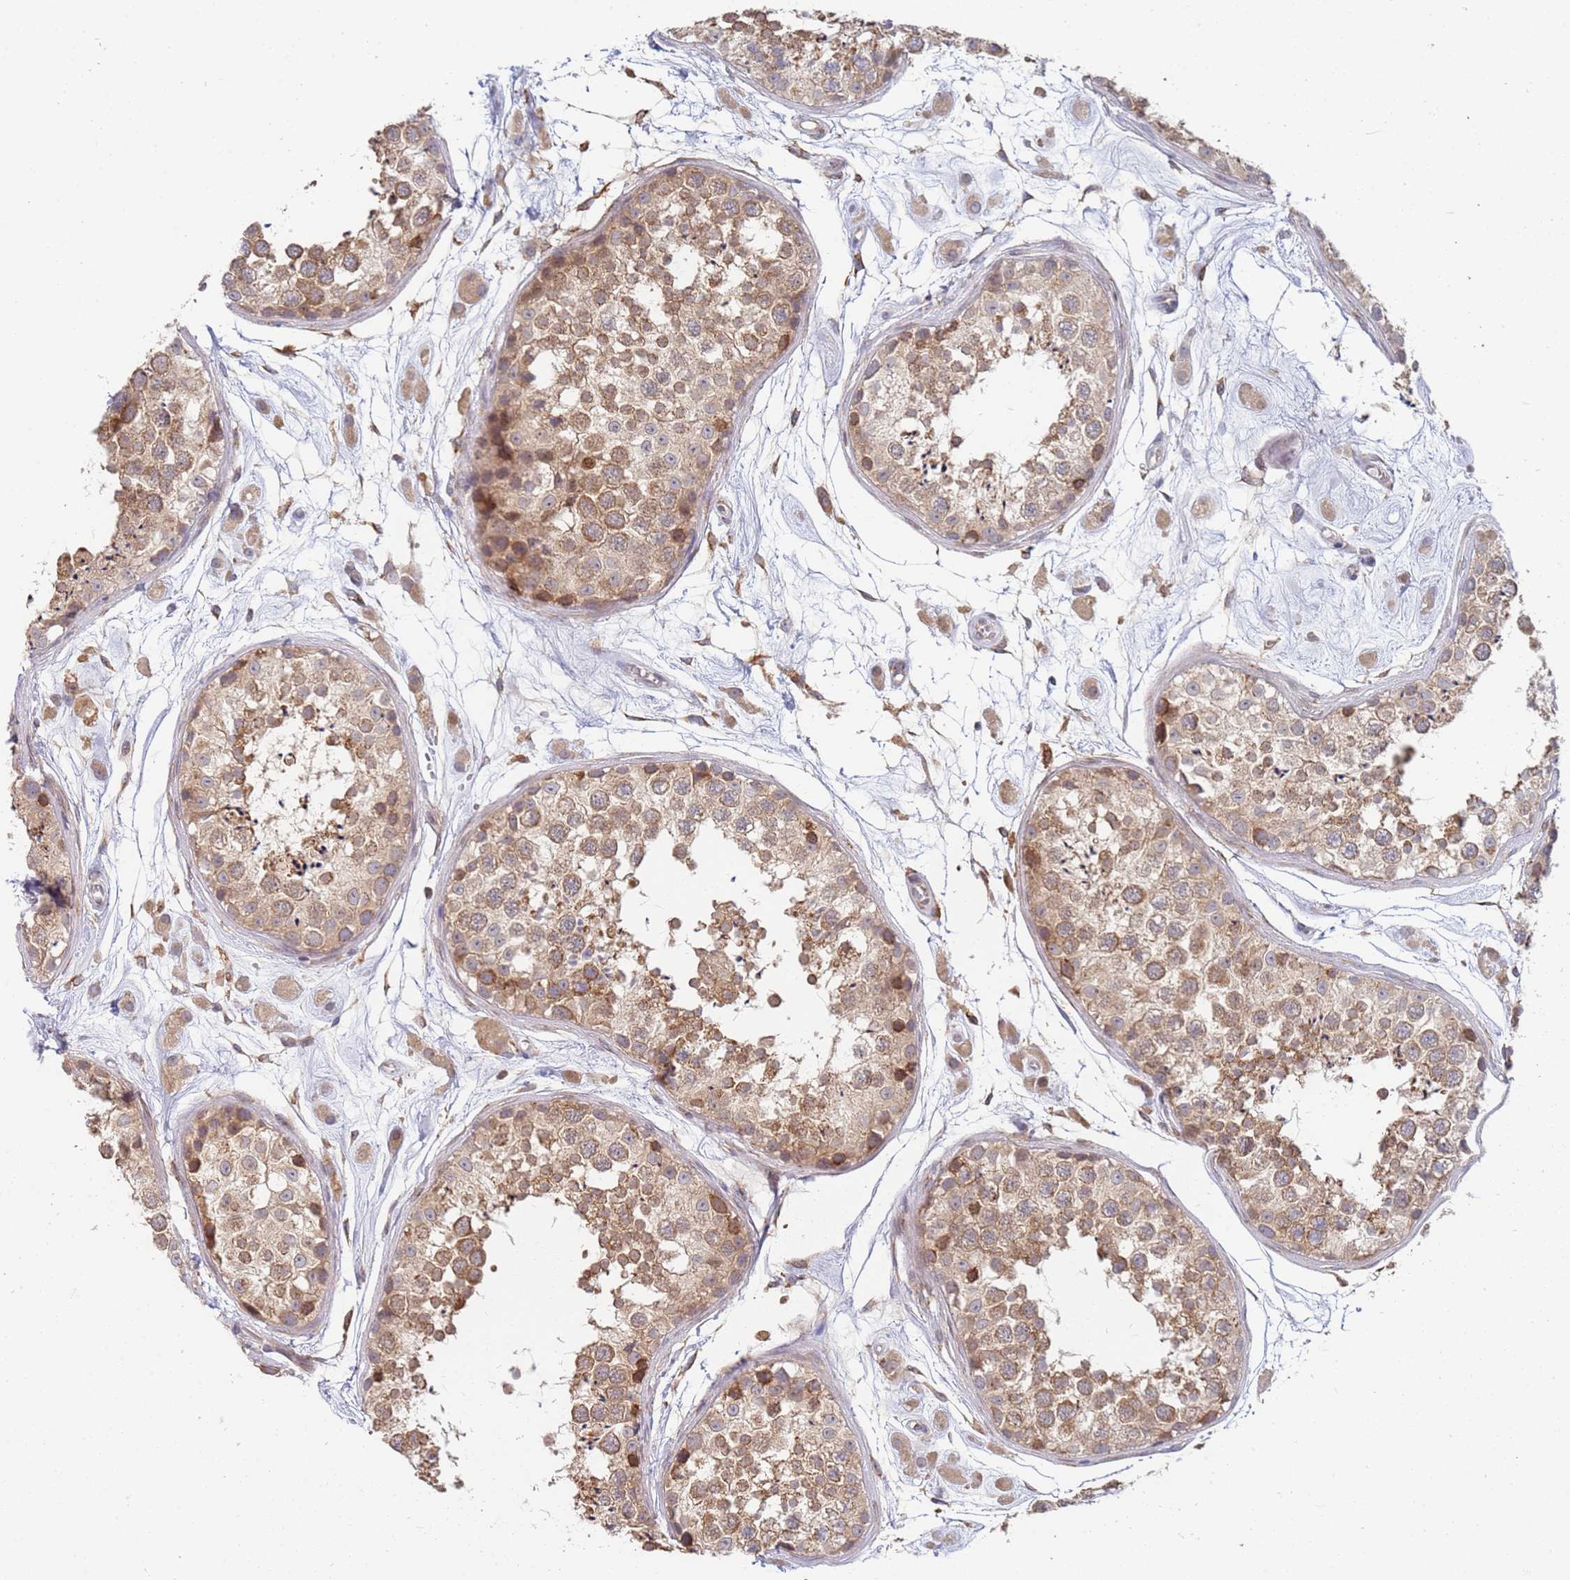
{"staining": {"intensity": "moderate", "quantity": ">75%", "location": "cytoplasmic/membranous"}, "tissue": "testis", "cell_type": "Cells in seminiferous ducts", "image_type": "normal", "snomed": [{"axis": "morphology", "description": "Normal tissue, NOS"}, {"axis": "topography", "description": "Testis"}], "caption": "Immunohistochemistry image of unremarkable testis: human testis stained using immunohistochemistry demonstrates medium levels of moderate protein expression localized specifically in the cytoplasmic/membranous of cells in seminiferous ducts, appearing as a cytoplasmic/membranous brown color.", "gene": "VRK2", "patient": {"sex": "male", "age": 25}}